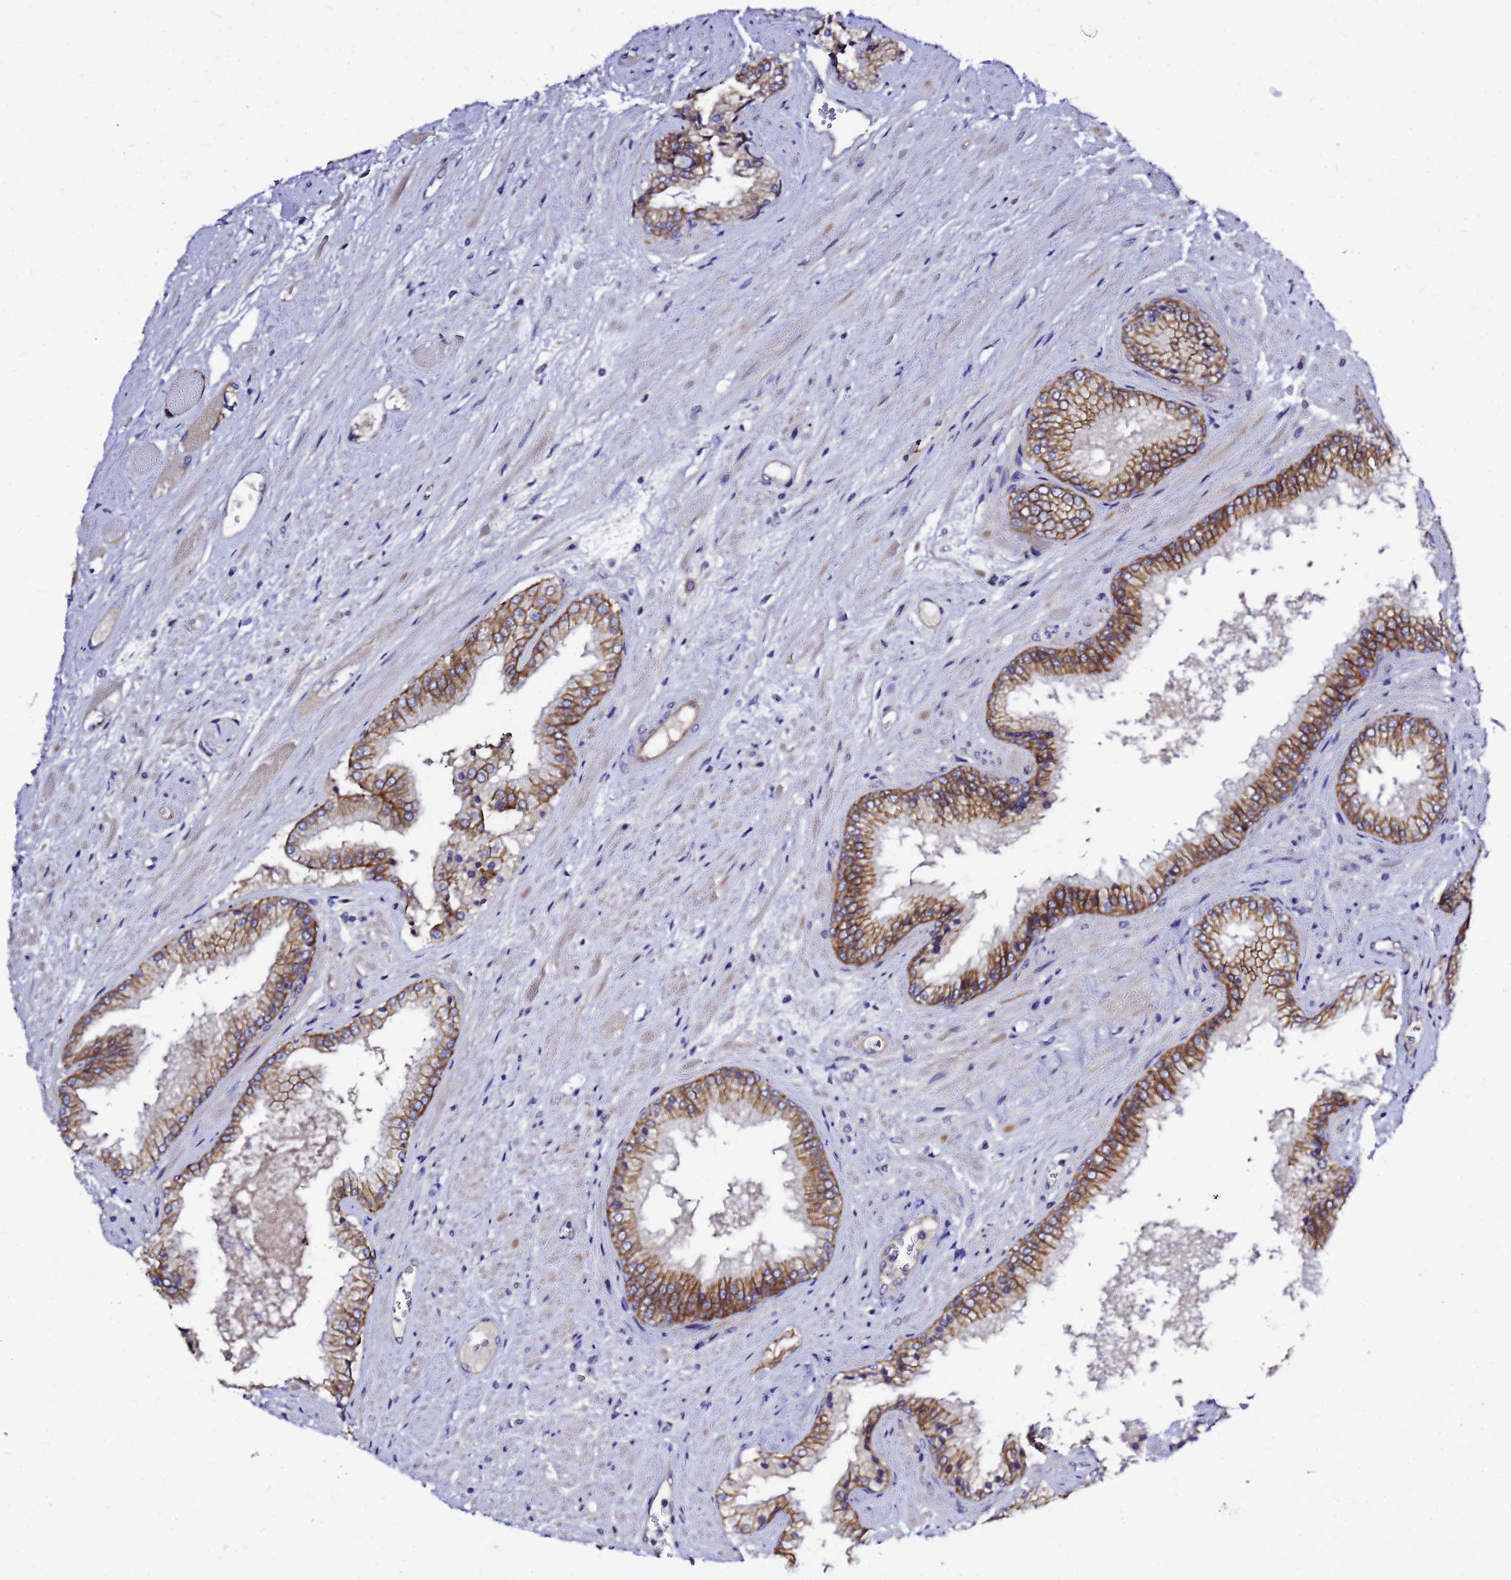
{"staining": {"intensity": "moderate", "quantity": ">75%", "location": "cytoplasmic/membranous"}, "tissue": "prostate cancer", "cell_type": "Tumor cells", "image_type": "cancer", "snomed": [{"axis": "morphology", "description": "Adenocarcinoma, High grade"}, {"axis": "topography", "description": "Prostate"}], "caption": "Approximately >75% of tumor cells in human prostate cancer exhibit moderate cytoplasmic/membranous protein expression as visualized by brown immunohistochemical staining.", "gene": "FBXW5", "patient": {"sex": "male", "age": 71}}